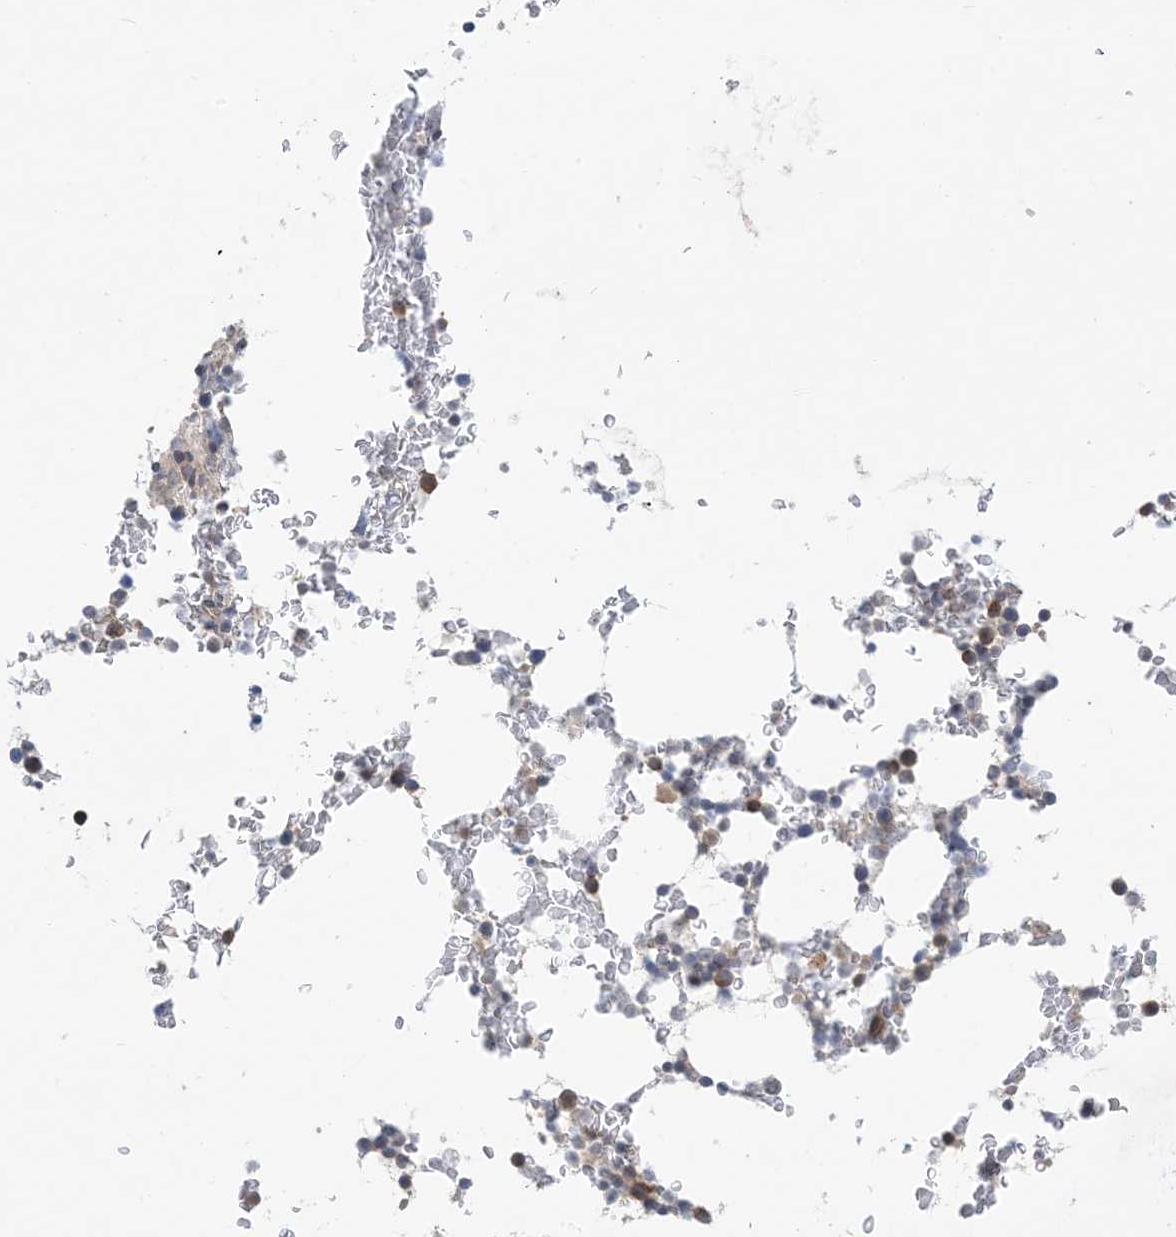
{"staining": {"intensity": "moderate", "quantity": "<25%", "location": "cytoplasmic/membranous"}, "tissue": "bone marrow", "cell_type": "Hematopoietic cells", "image_type": "normal", "snomed": [{"axis": "morphology", "description": "Normal tissue, NOS"}, {"axis": "topography", "description": "Bone marrow"}], "caption": "The photomicrograph exhibits staining of unremarkable bone marrow, revealing moderate cytoplasmic/membranous protein staining (brown color) within hematopoietic cells. (Stains: DAB (3,3'-diaminobenzidine) in brown, nuclei in blue, Microscopy: brightfield microscopy at high magnification).", "gene": "WDR26", "patient": {"sex": "male", "age": 58}}